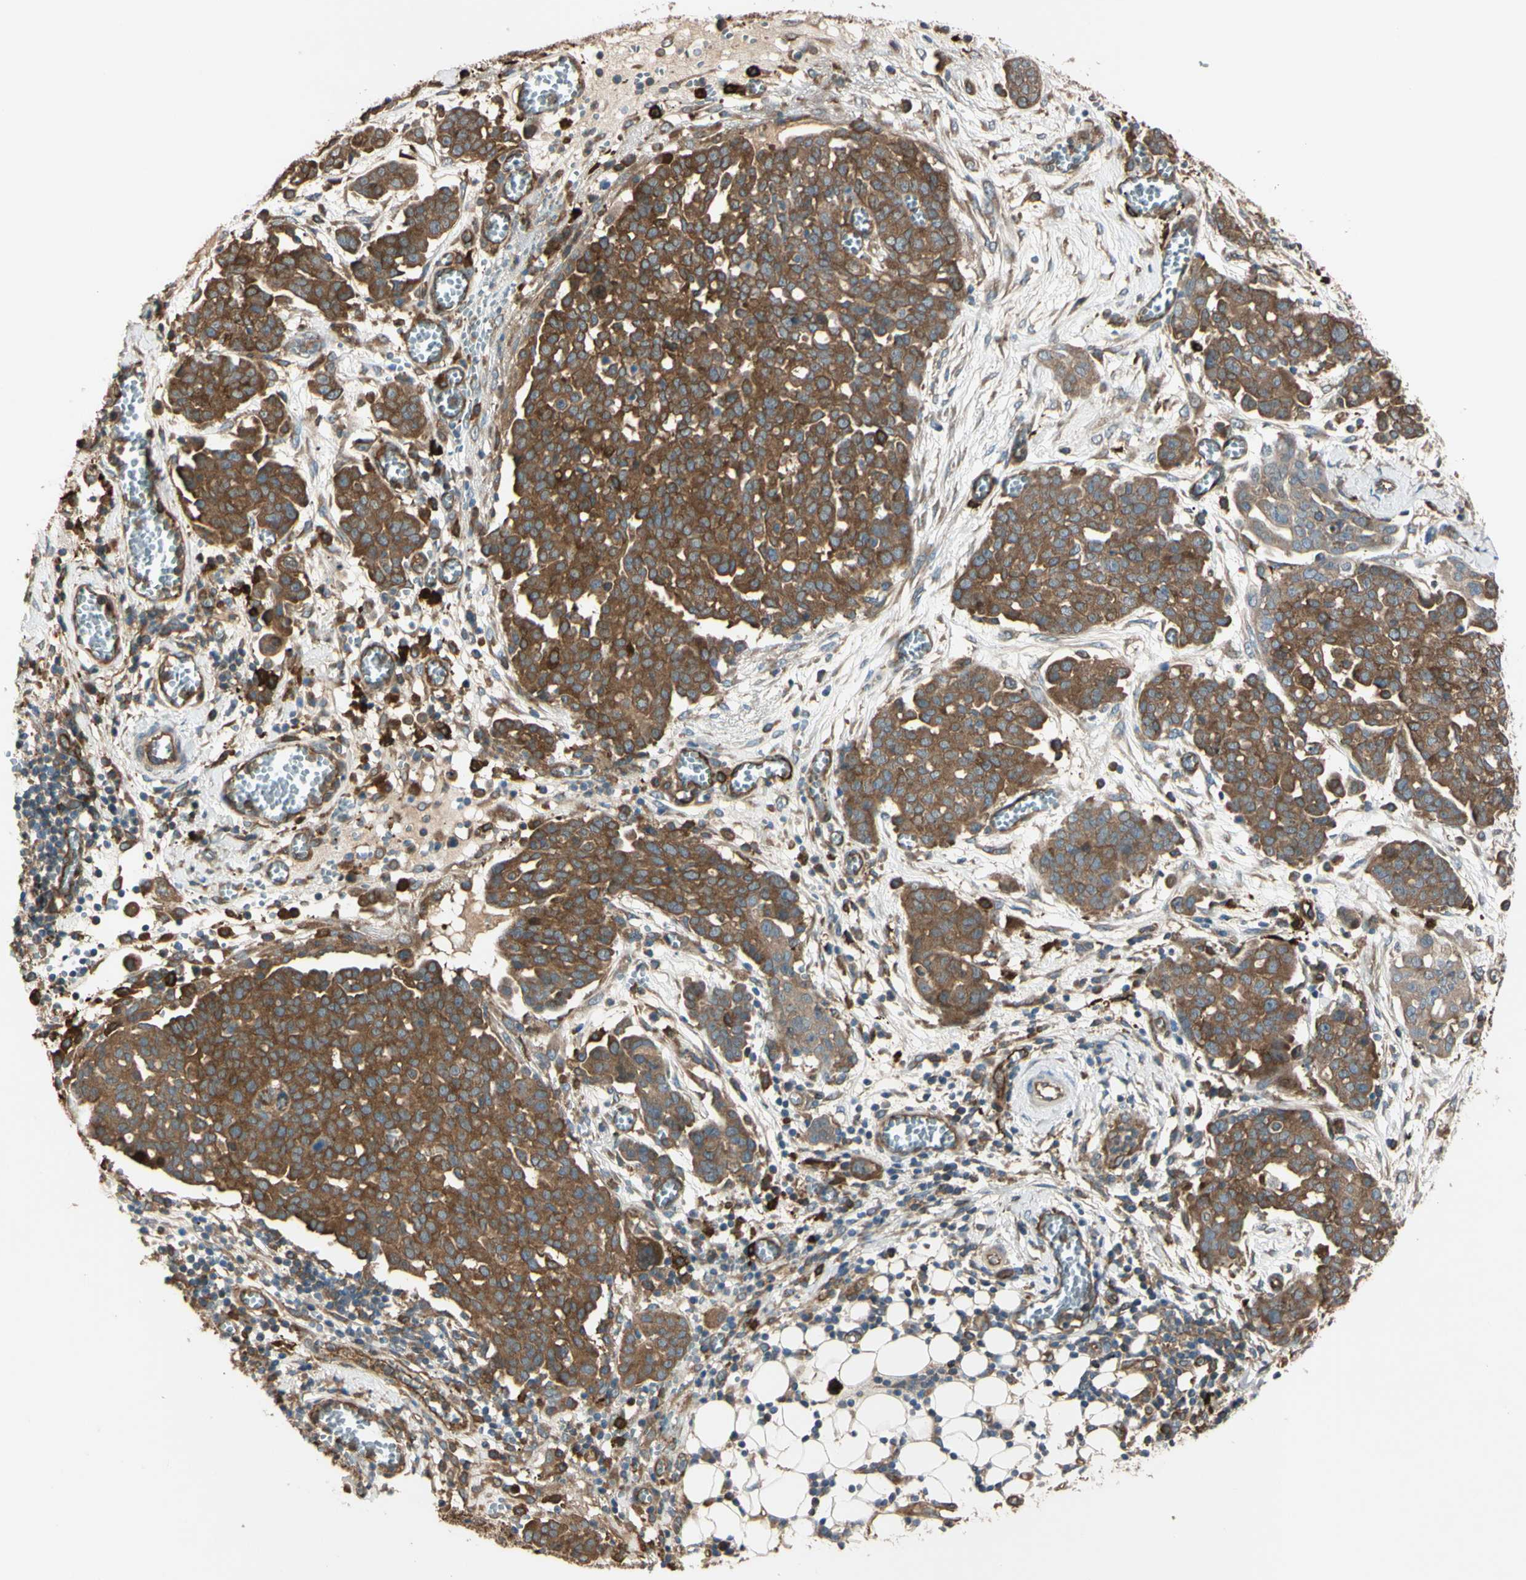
{"staining": {"intensity": "strong", "quantity": ">75%", "location": "cytoplasmic/membranous"}, "tissue": "ovarian cancer", "cell_type": "Tumor cells", "image_type": "cancer", "snomed": [{"axis": "morphology", "description": "Cystadenocarcinoma, serous, NOS"}, {"axis": "topography", "description": "Soft tissue"}, {"axis": "topography", "description": "Ovary"}], "caption": "A high-resolution micrograph shows immunohistochemistry (IHC) staining of serous cystadenocarcinoma (ovarian), which demonstrates strong cytoplasmic/membranous expression in approximately >75% of tumor cells. The staining is performed using DAB (3,3'-diaminobenzidine) brown chromogen to label protein expression. The nuclei are counter-stained blue using hematoxylin.", "gene": "PTPN12", "patient": {"sex": "female", "age": 57}}